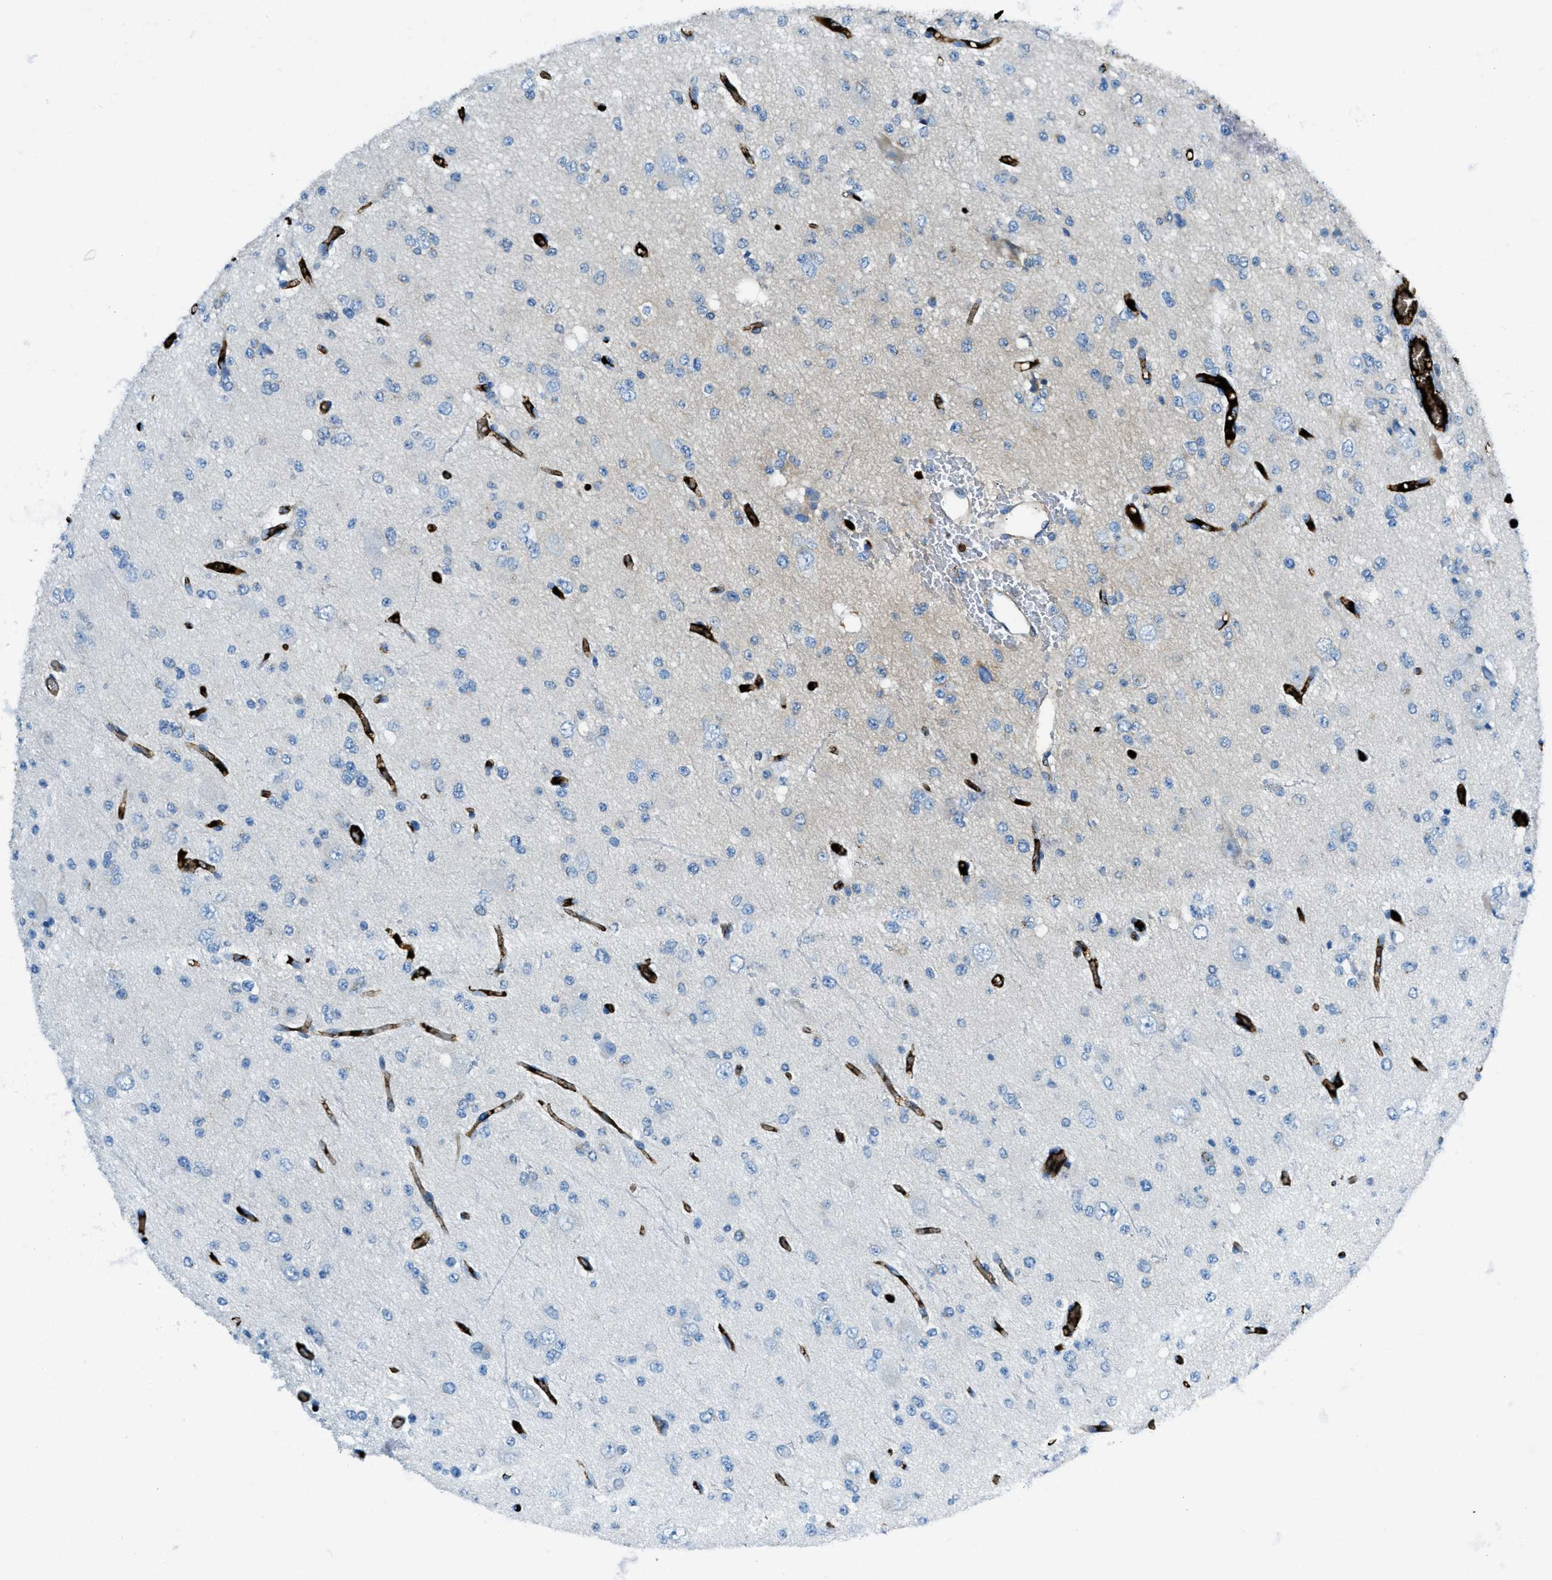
{"staining": {"intensity": "negative", "quantity": "none", "location": "none"}, "tissue": "glioma", "cell_type": "Tumor cells", "image_type": "cancer", "snomed": [{"axis": "morphology", "description": "Glioma, malignant, Low grade"}, {"axis": "topography", "description": "Brain"}], "caption": "IHC of glioma demonstrates no staining in tumor cells.", "gene": "TRIM59", "patient": {"sex": "male", "age": 38}}